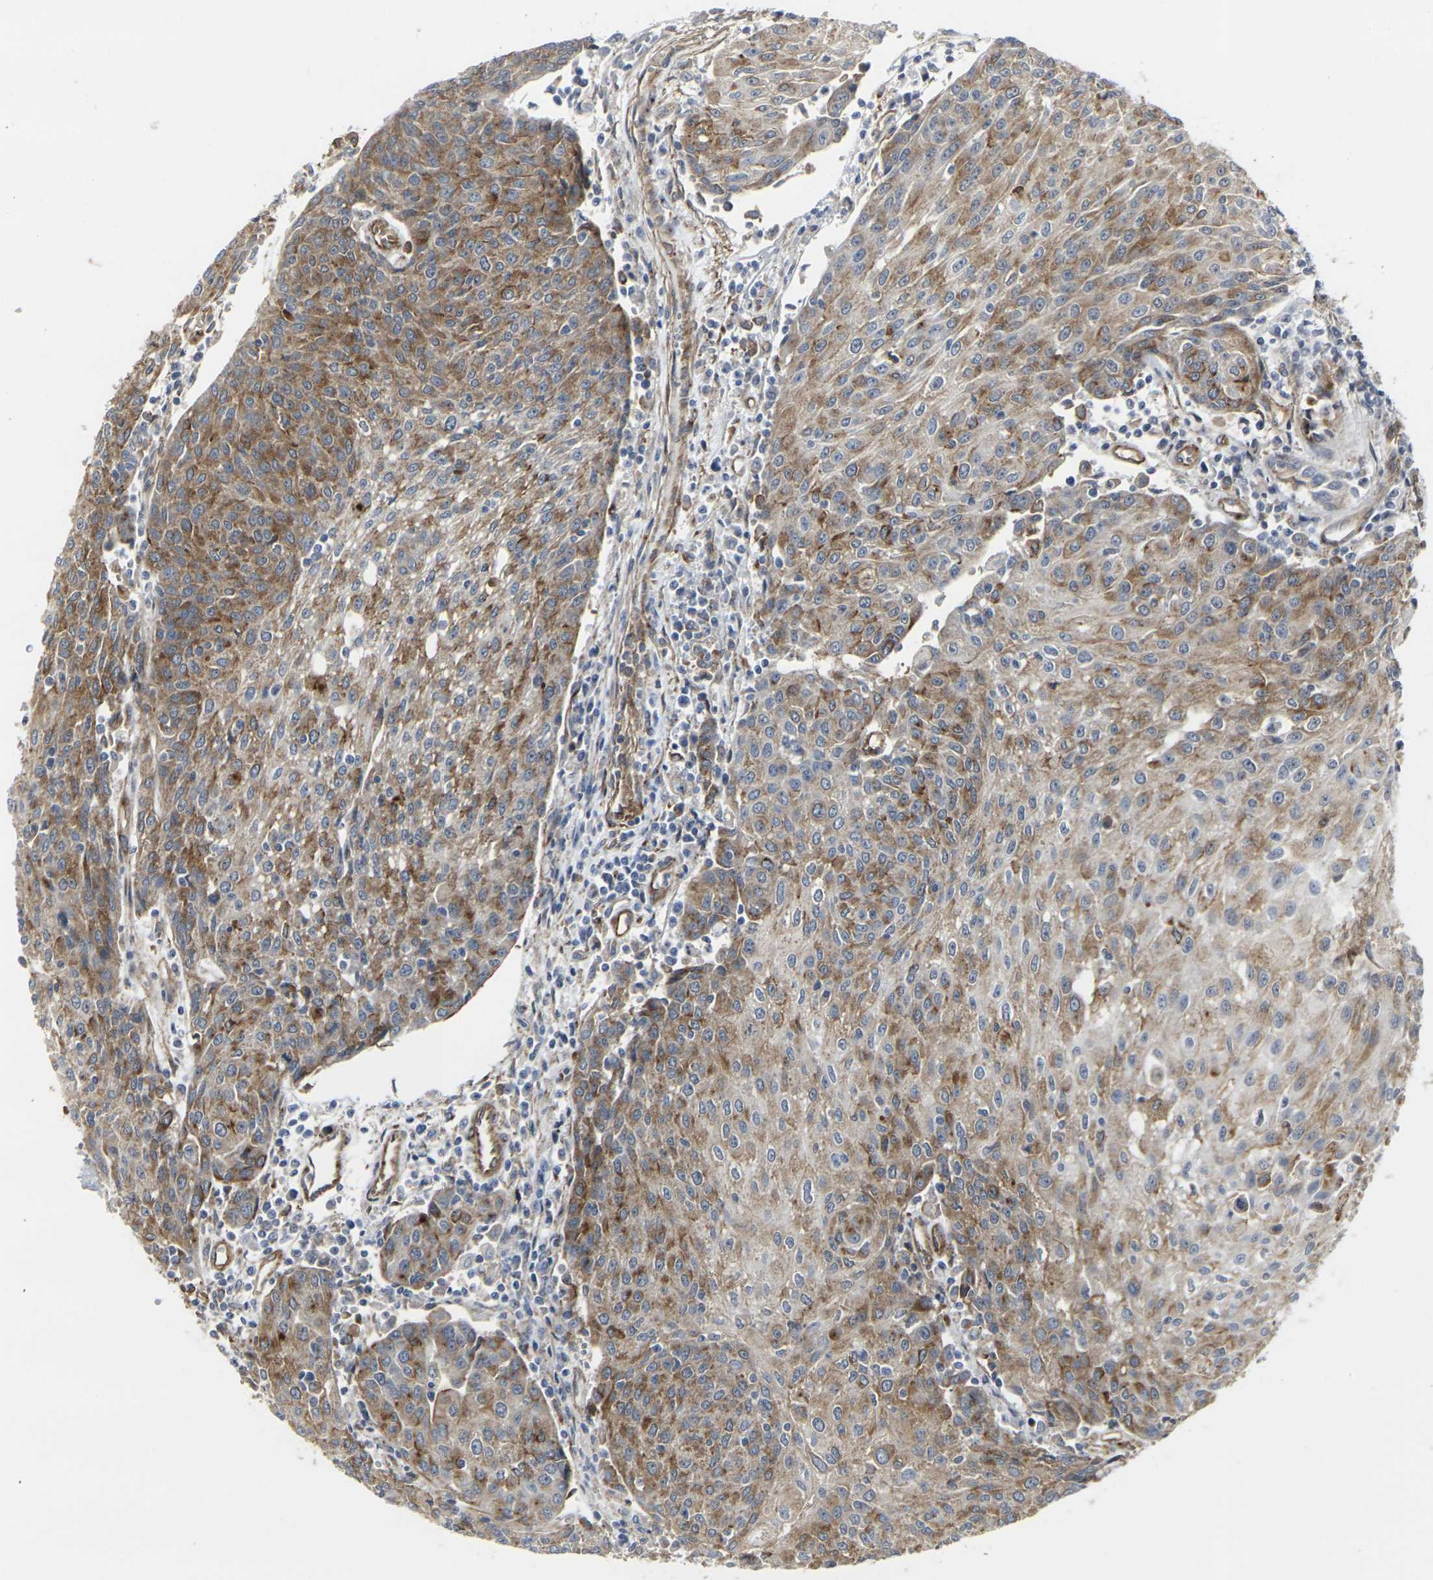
{"staining": {"intensity": "moderate", "quantity": ">75%", "location": "cytoplasmic/membranous"}, "tissue": "urothelial cancer", "cell_type": "Tumor cells", "image_type": "cancer", "snomed": [{"axis": "morphology", "description": "Urothelial carcinoma, High grade"}, {"axis": "topography", "description": "Urinary bladder"}], "caption": "This image reveals immunohistochemistry staining of urothelial cancer, with medium moderate cytoplasmic/membranous positivity in approximately >75% of tumor cells.", "gene": "MYOF", "patient": {"sex": "female", "age": 85}}